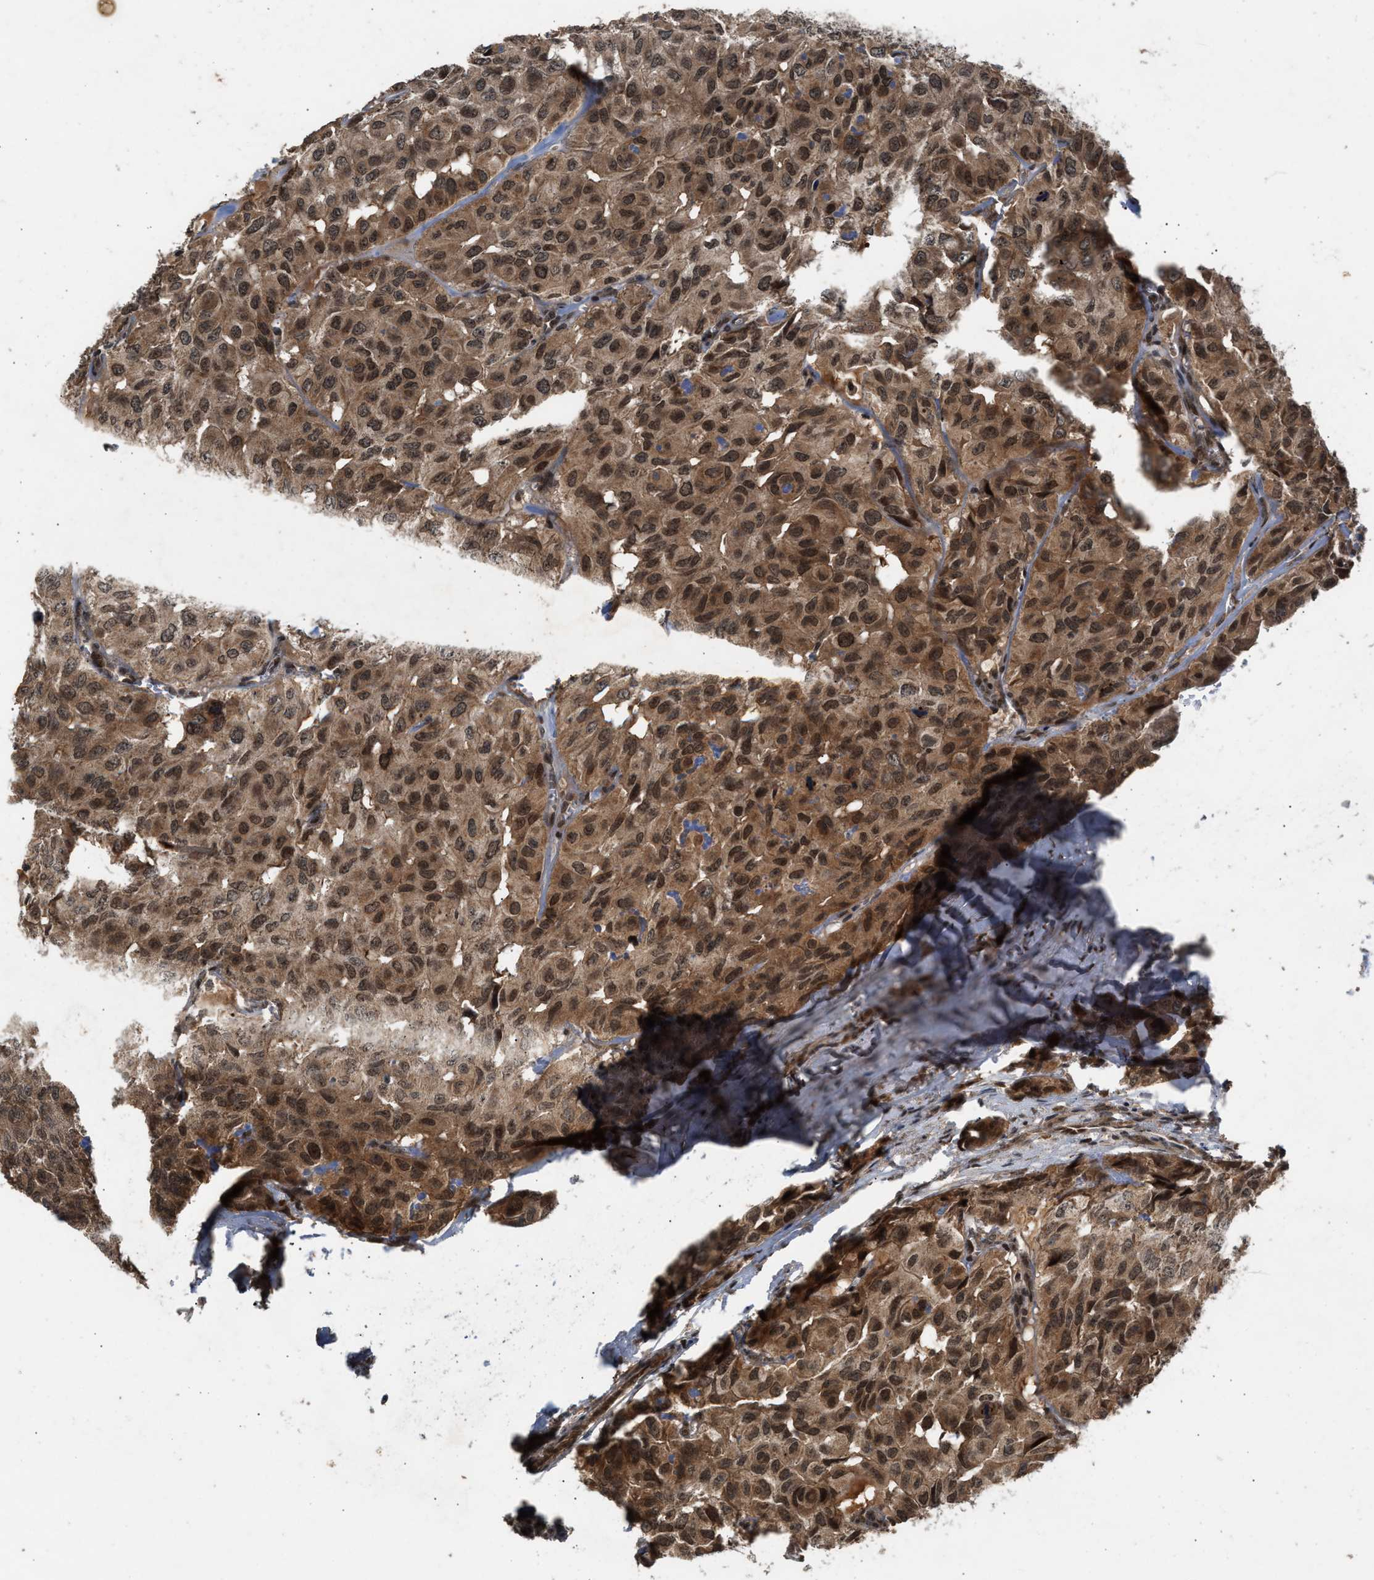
{"staining": {"intensity": "moderate", "quantity": ">75%", "location": "cytoplasmic/membranous,nuclear"}, "tissue": "head and neck cancer", "cell_type": "Tumor cells", "image_type": "cancer", "snomed": [{"axis": "morphology", "description": "Adenocarcinoma, NOS"}, {"axis": "topography", "description": "Salivary gland, NOS"}, {"axis": "topography", "description": "Head-Neck"}], "caption": "Human head and neck adenocarcinoma stained with a brown dye exhibits moderate cytoplasmic/membranous and nuclear positive positivity in about >75% of tumor cells.", "gene": "RUSC2", "patient": {"sex": "female", "age": 76}}